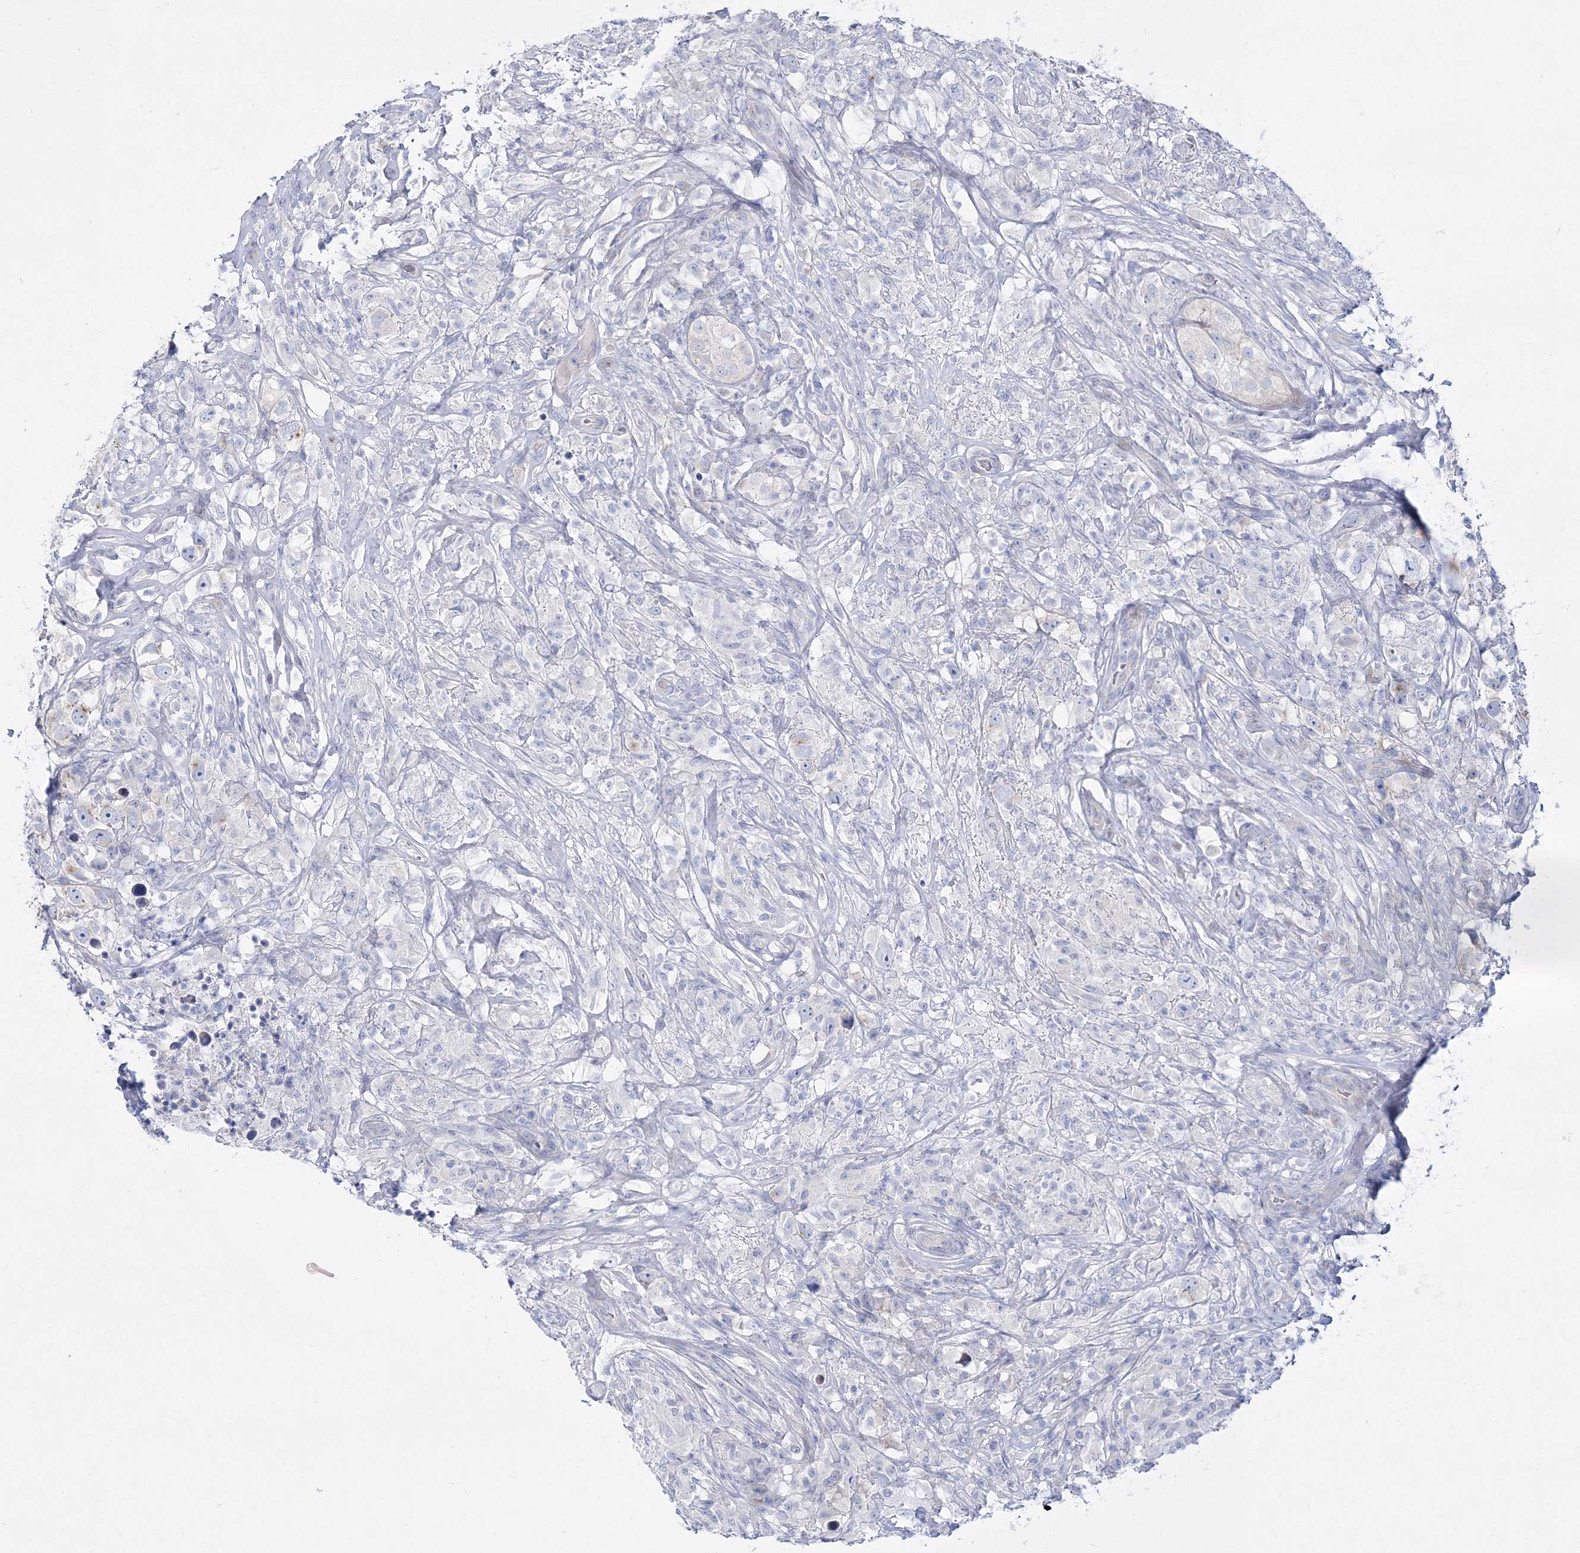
{"staining": {"intensity": "negative", "quantity": "none", "location": "none"}, "tissue": "testis cancer", "cell_type": "Tumor cells", "image_type": "cancer", "snomed": [{"axis": "morphology", "description": "Seminoma, NOS"}, {"axis": "topography", "description": "Testis"}], "caption": "Tumor cells show no significant positivity in testis seminoma. Brightfield microscopy of IHC stained with DAB (brown) and hematoxylin (blue), captured at high magnification.", "gene": "ARHGAP32", "patient": {"sex": "male", "age": 49}}